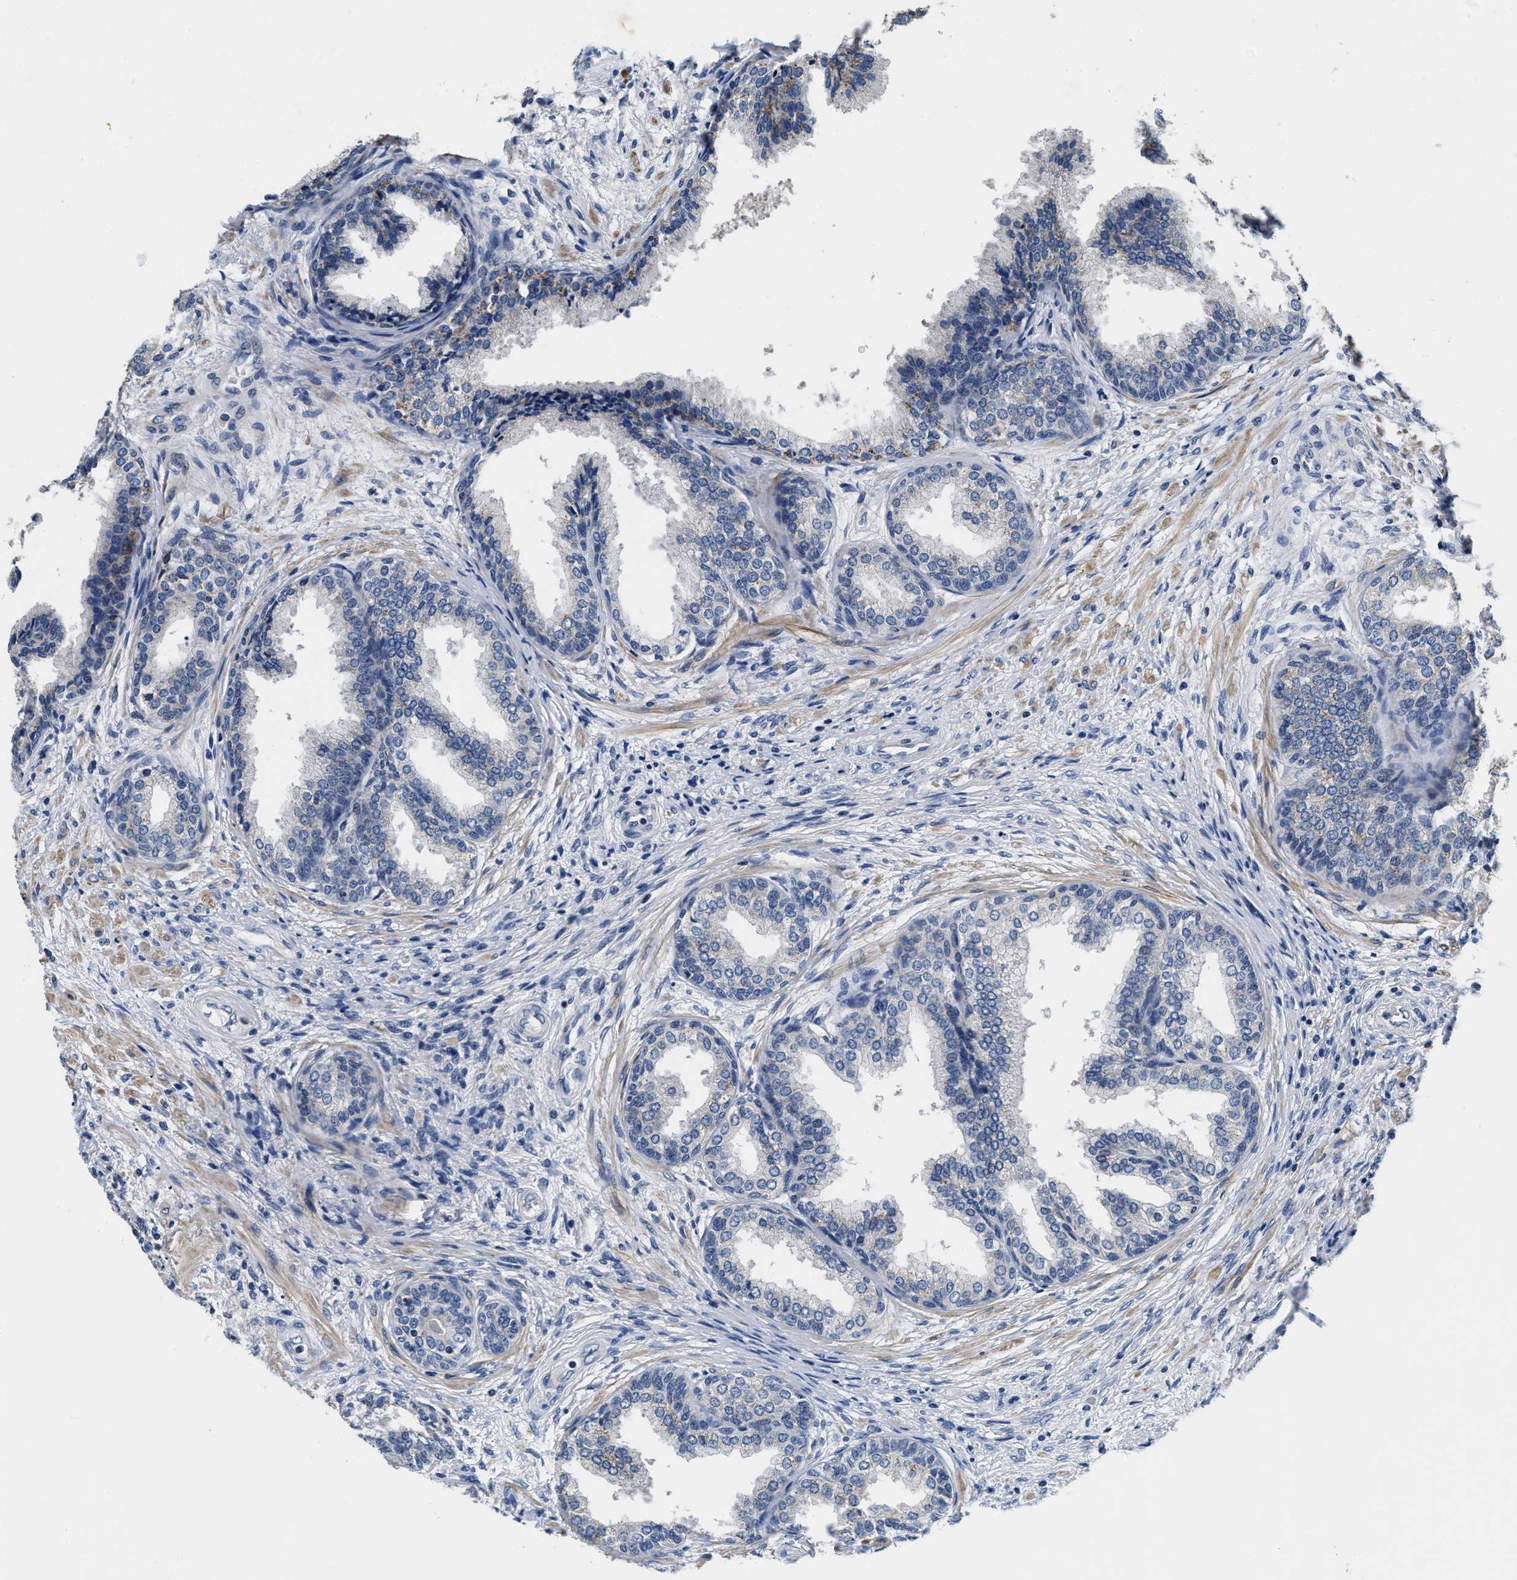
{"staining": {"intensity": "moderate", "quantity": "<25%", "location": "cytoplasmic/membranous"}, "tissue": "prostate", "cell_type": "Glandular cells", "image_type": "normal", "snomed": [{"axis": "morphology", "description": "Normal tissue, NOS"}, {"axis": "topography", "description": "Prostate"}], "caption": "This micrograph reveals immunohistochemistry (IHC) staining of unremarkable prostate, with low moderate cytoplasmic/membranous positivity in approximately <25% of glandular cells.", "gene": "ANKIB1", "patient": {"sex": "male", "age": 76}}